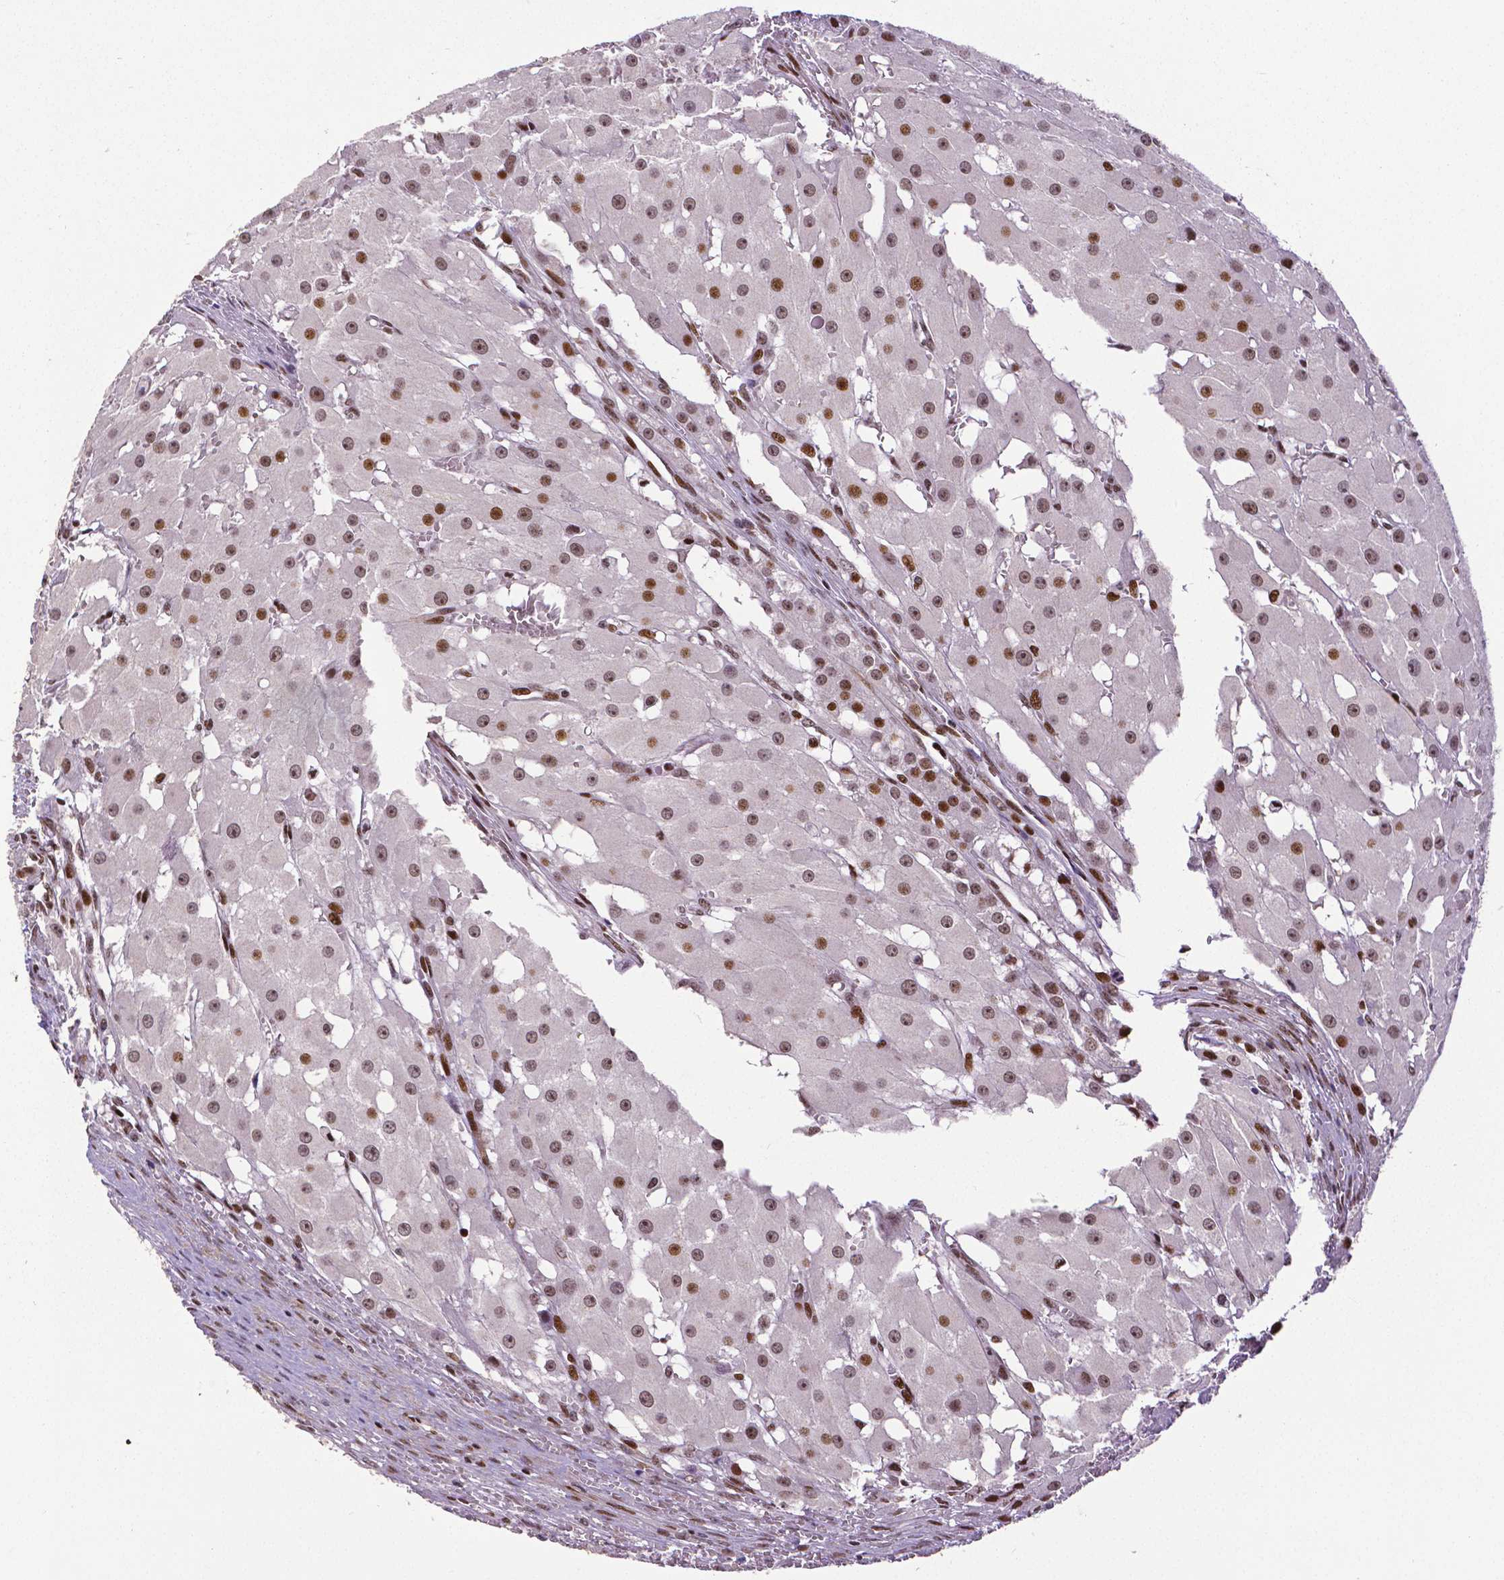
{"staining": {"intensity": "strong", "quantity": "25%-75%", "location": "nuclear"}, "tissue": "ovary", "cell_type": "Ovarian stroma cells", "image_type": "normal", "snomed": [{"axis": "morphology", "description": "Normal tissue, NOS"}, {"axis": "topography", "description": "Ovary"}], "caption": "IHC staining of unremarkable ovary, which shows high levels of strong nuclear staining in about 25%-75% of ovarian stroma cells indicating strong nuclear protein expression. The staining was performed using DAB (3,3'-diaminobenzidine) (brown) for protein detection and nuclei were counterstained in hematoxylin (blue).", "gene": "CTCF", "patient": {"sex": "female", "age": 37}}